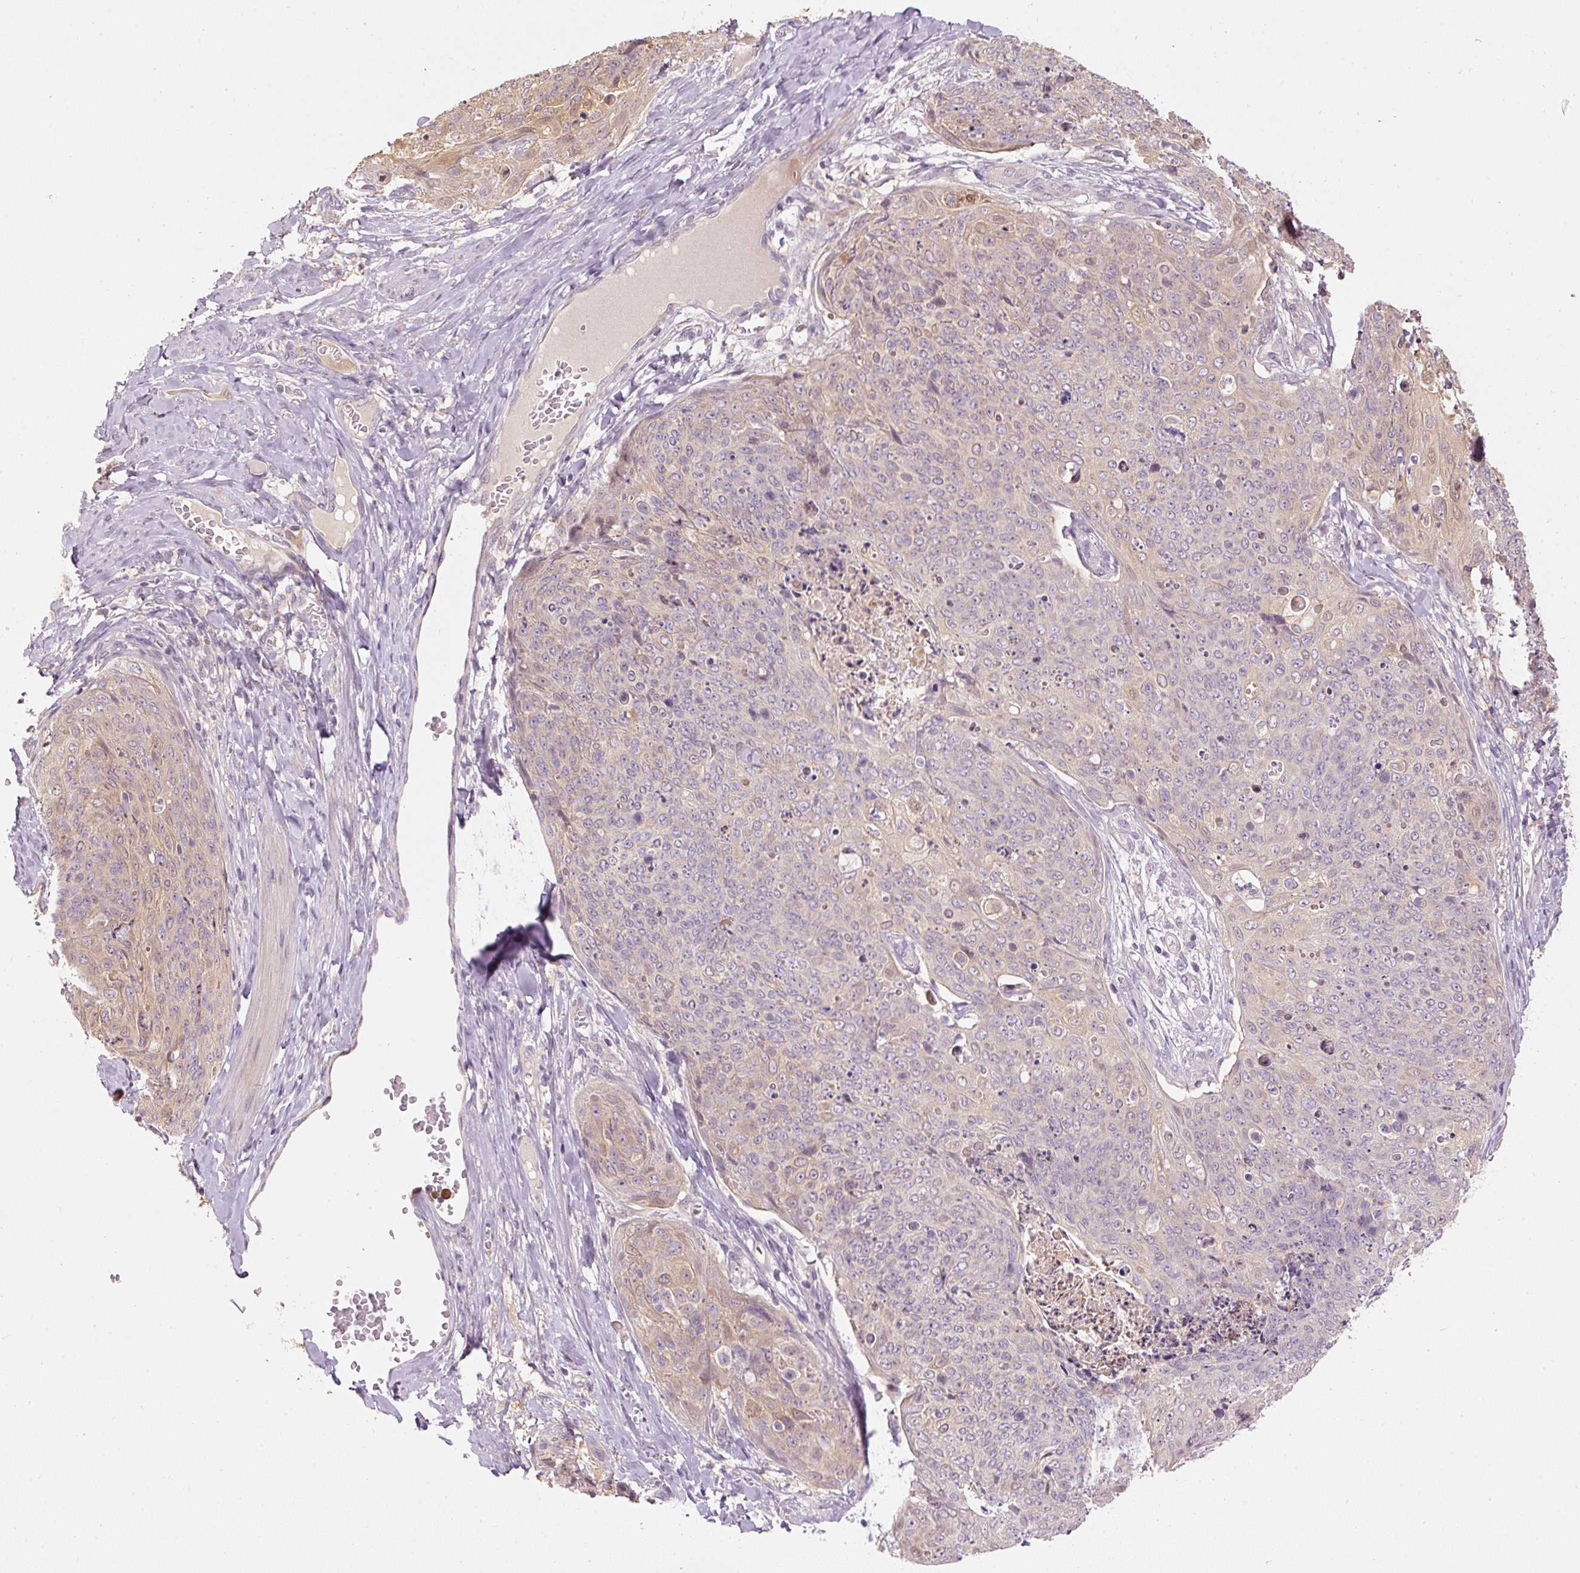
{"staining": {"intensity": "weak", "quantity": "25%-75%", "location": "cytoplasmic/membranous"}, "tissue": "skin cancer", "cell_type": "Tumor cells", "image_type": "cancer", "snomed": [{"axis": "morphology", "description": "Squamous cell carcinoma, NOS"}, {"axis": "topography", "description": "Skin"}, {"axis": "topography", "description": "Vulva"}], "caption": "Tumor cells exhibit weak cytoplasmic/membranous positivity in about 25%-75% of cells in skin cancer.", "gene": "CTTNBP2", "patient": {"sex": "female", "age": 85}}